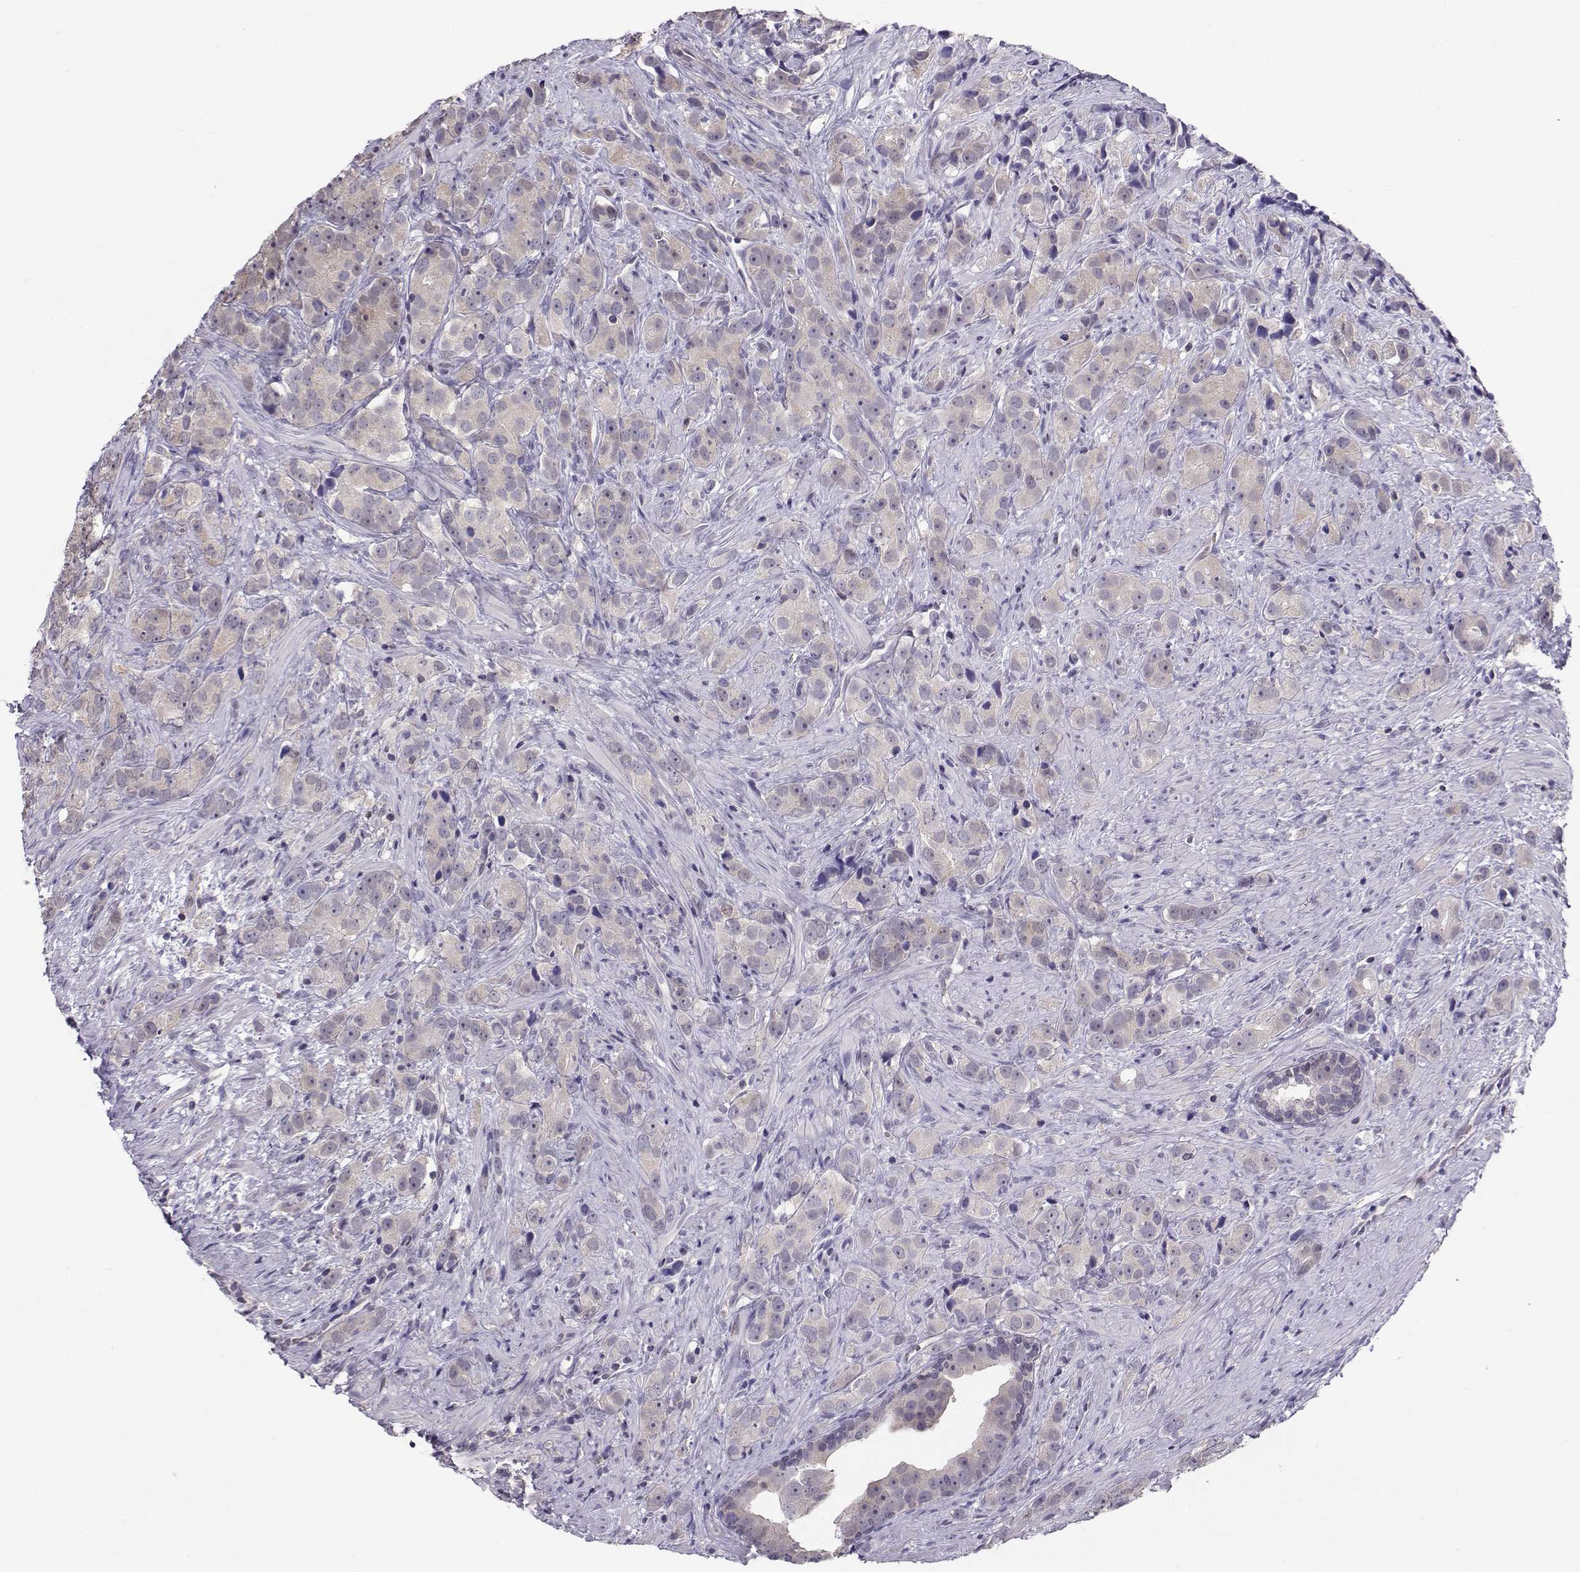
{"staining": {"intensity": "weak", "quantity": "25%-75%", "location": "cytoplasmic/membranous"}, "tissue": "prostate cancer", "cell_type": "Tumor cells", "image_type": "cancer", "snomed": [{"axis": "morphology", "description": "Adenocarcinoma, High grade"}, {"axis": "topography", "description": "Prostate"}], "caption": "A brown stain shows weak cytoplasmic/membranous positivity of a protein in prostate adenocarcinoma (high-grade) tumor cells.", "gene": "PGK1", "patient": {"sex": "male", "age": 90}}